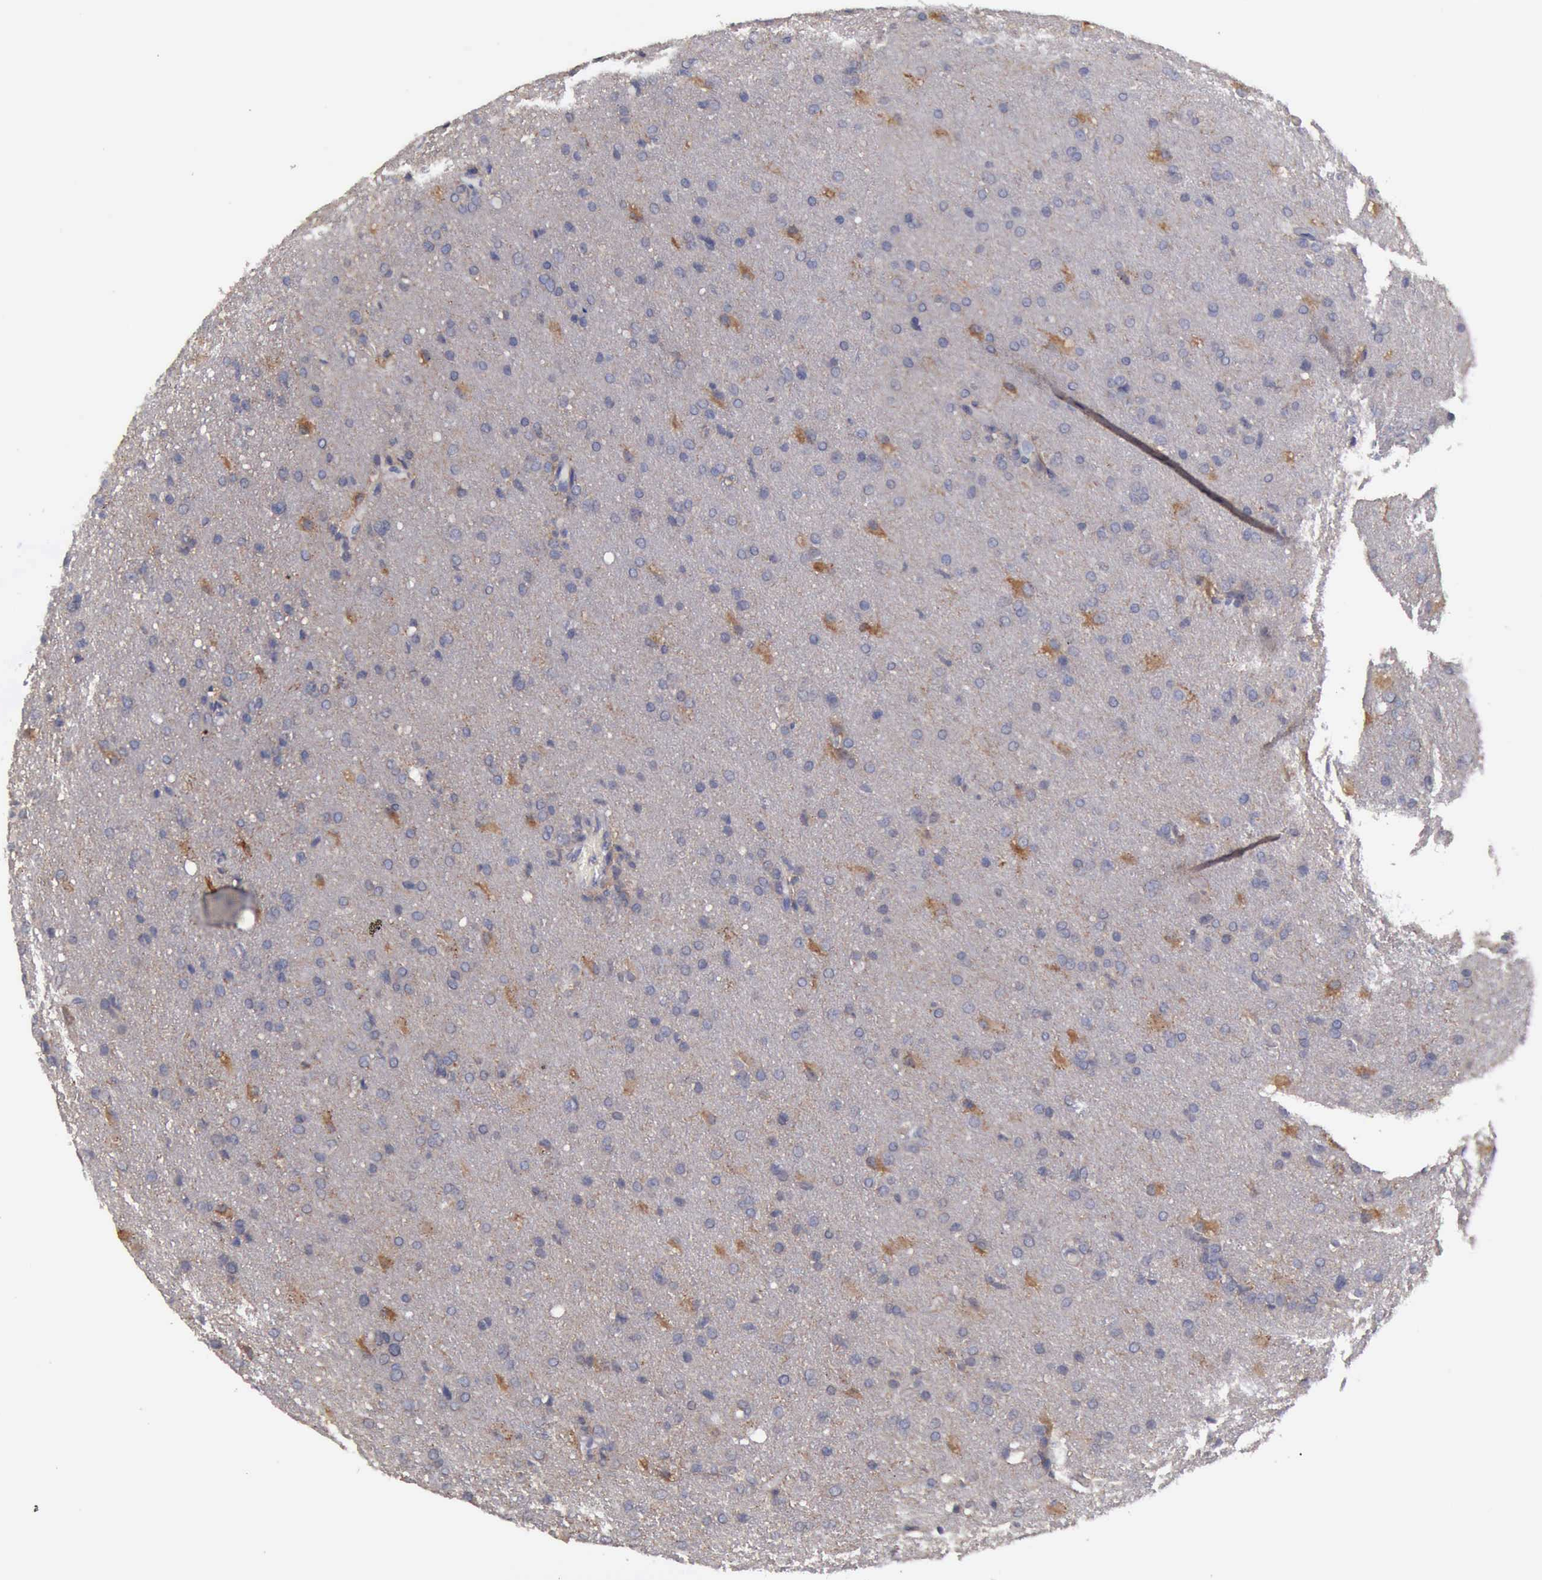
{"staining": {"intensity": "moderate", "quantity": "<25%", "location": "cytoplasmic/membranous"}, "tissue": "glioma", "cell_type": "Tumor cells", "image_type": "cancer", "snomed": [{"axis": "morphology", "description": "Glioma, malignant, High grade"}, {"axis": "topography", "description": "Brain"}], "caption": "The image shows staining of glioma, revealing moderate cytoplasmic/membranous protein expression (brown color) within tumor cells.", "gene": "PHKA1", "patient": {"sex": "male", "age": 68}}